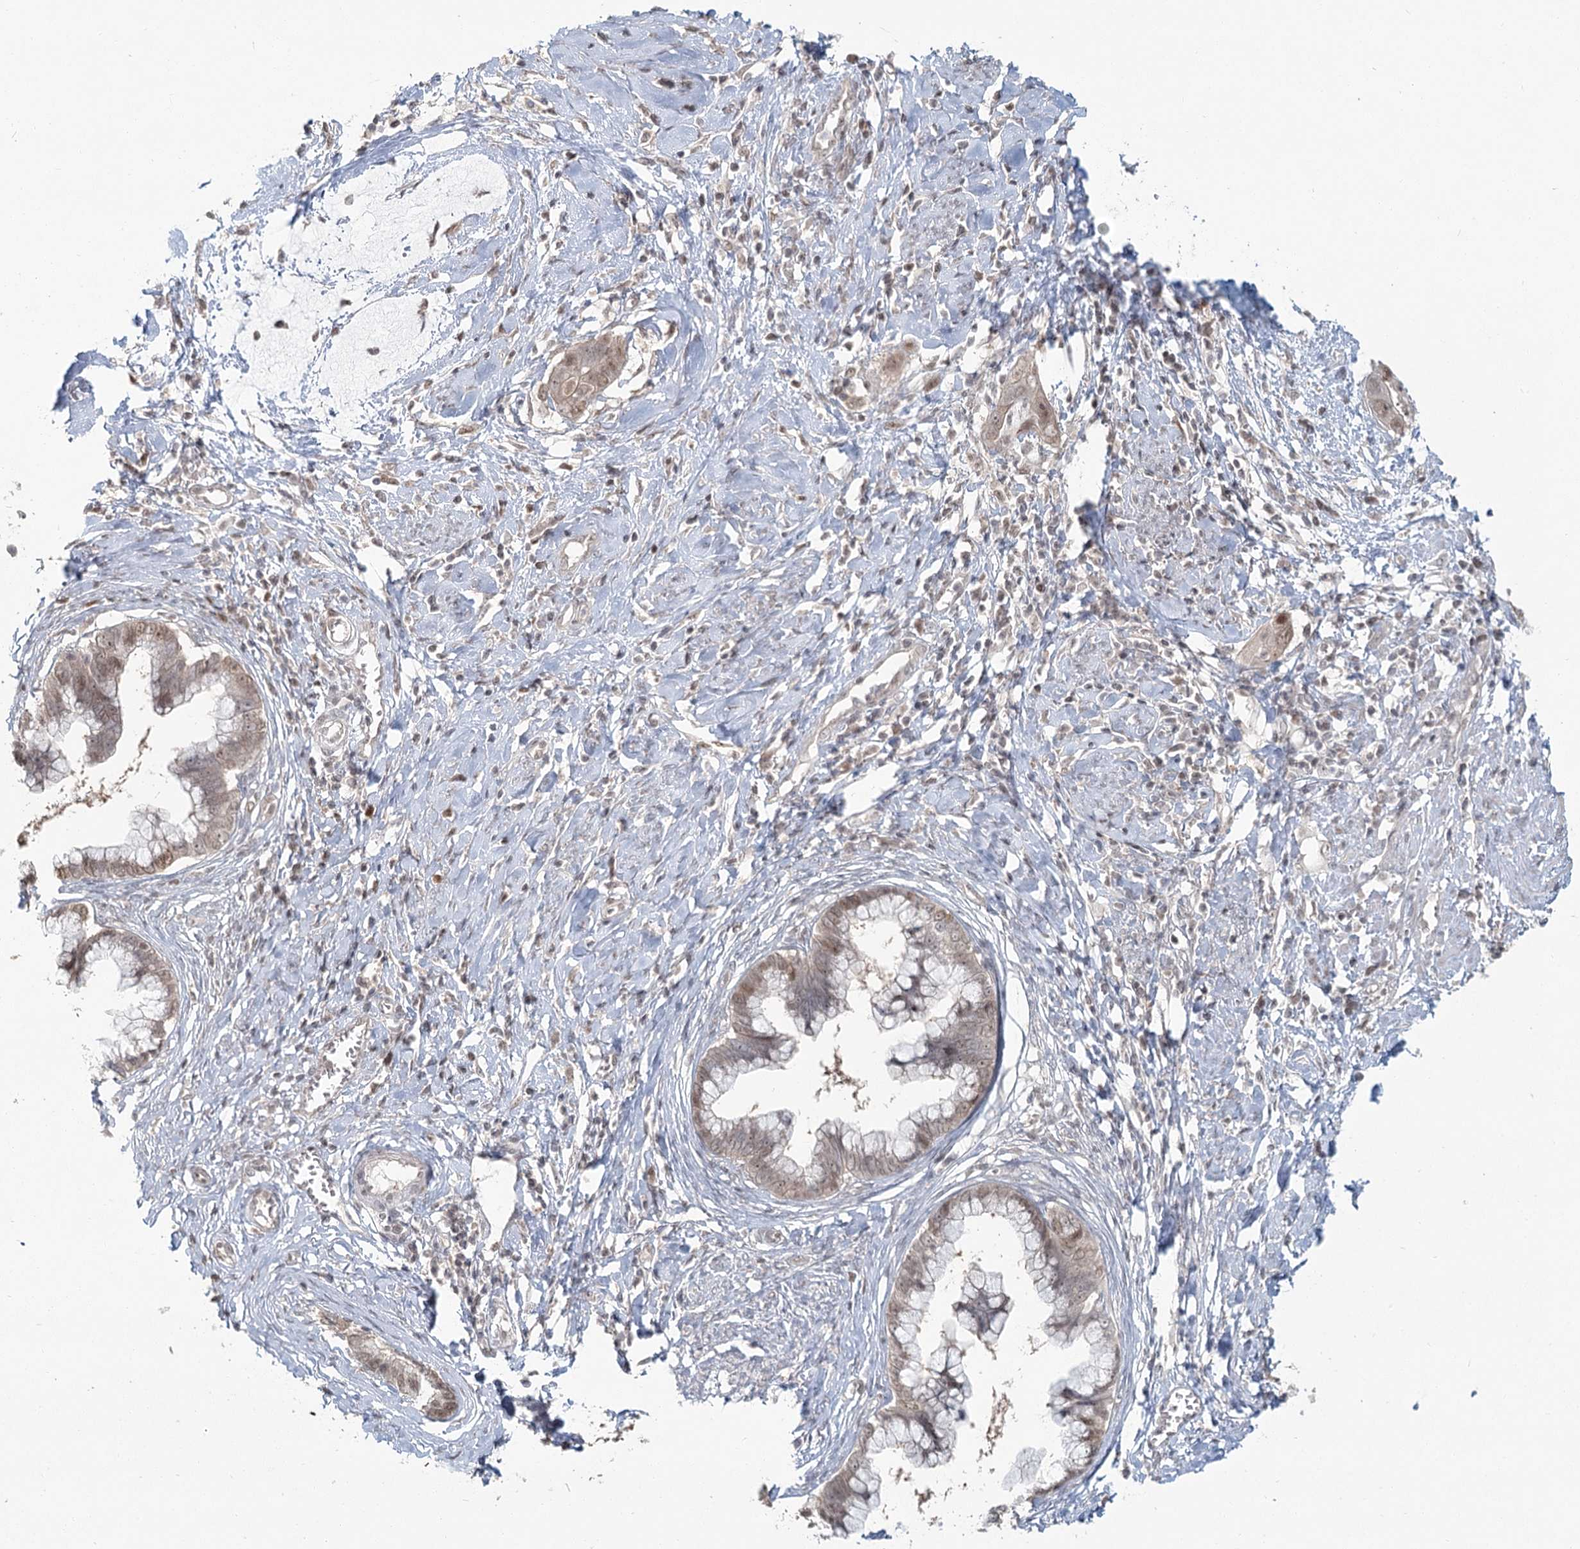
{"staining": {"intensity": "weak", "quantity": "25%-75%", "location": "cytoplasmic/membranous,nuclear"}, "tissue": "cervical cancer", "cell_type": "Tumor cells", "image_type": "cancer", "snomed": [{"axis": "morphology", "description": "Adenocarcinoma, NOS"}, {"axis": "topography", "description": "Cervix"}], "caption": "Protein staining of cervical cancer (adenocarcinoma) tissue shows weak cytoplasmic/membranous and nuclear expression in about 25%-75% of tumor cells. The staining was performed using DAB, with brown indicating positive protein expression. Nuclei are stained blue with hematoxylin.", "gene": "R3HCC1L", "patient": {"sex": "female", "age": 44}}